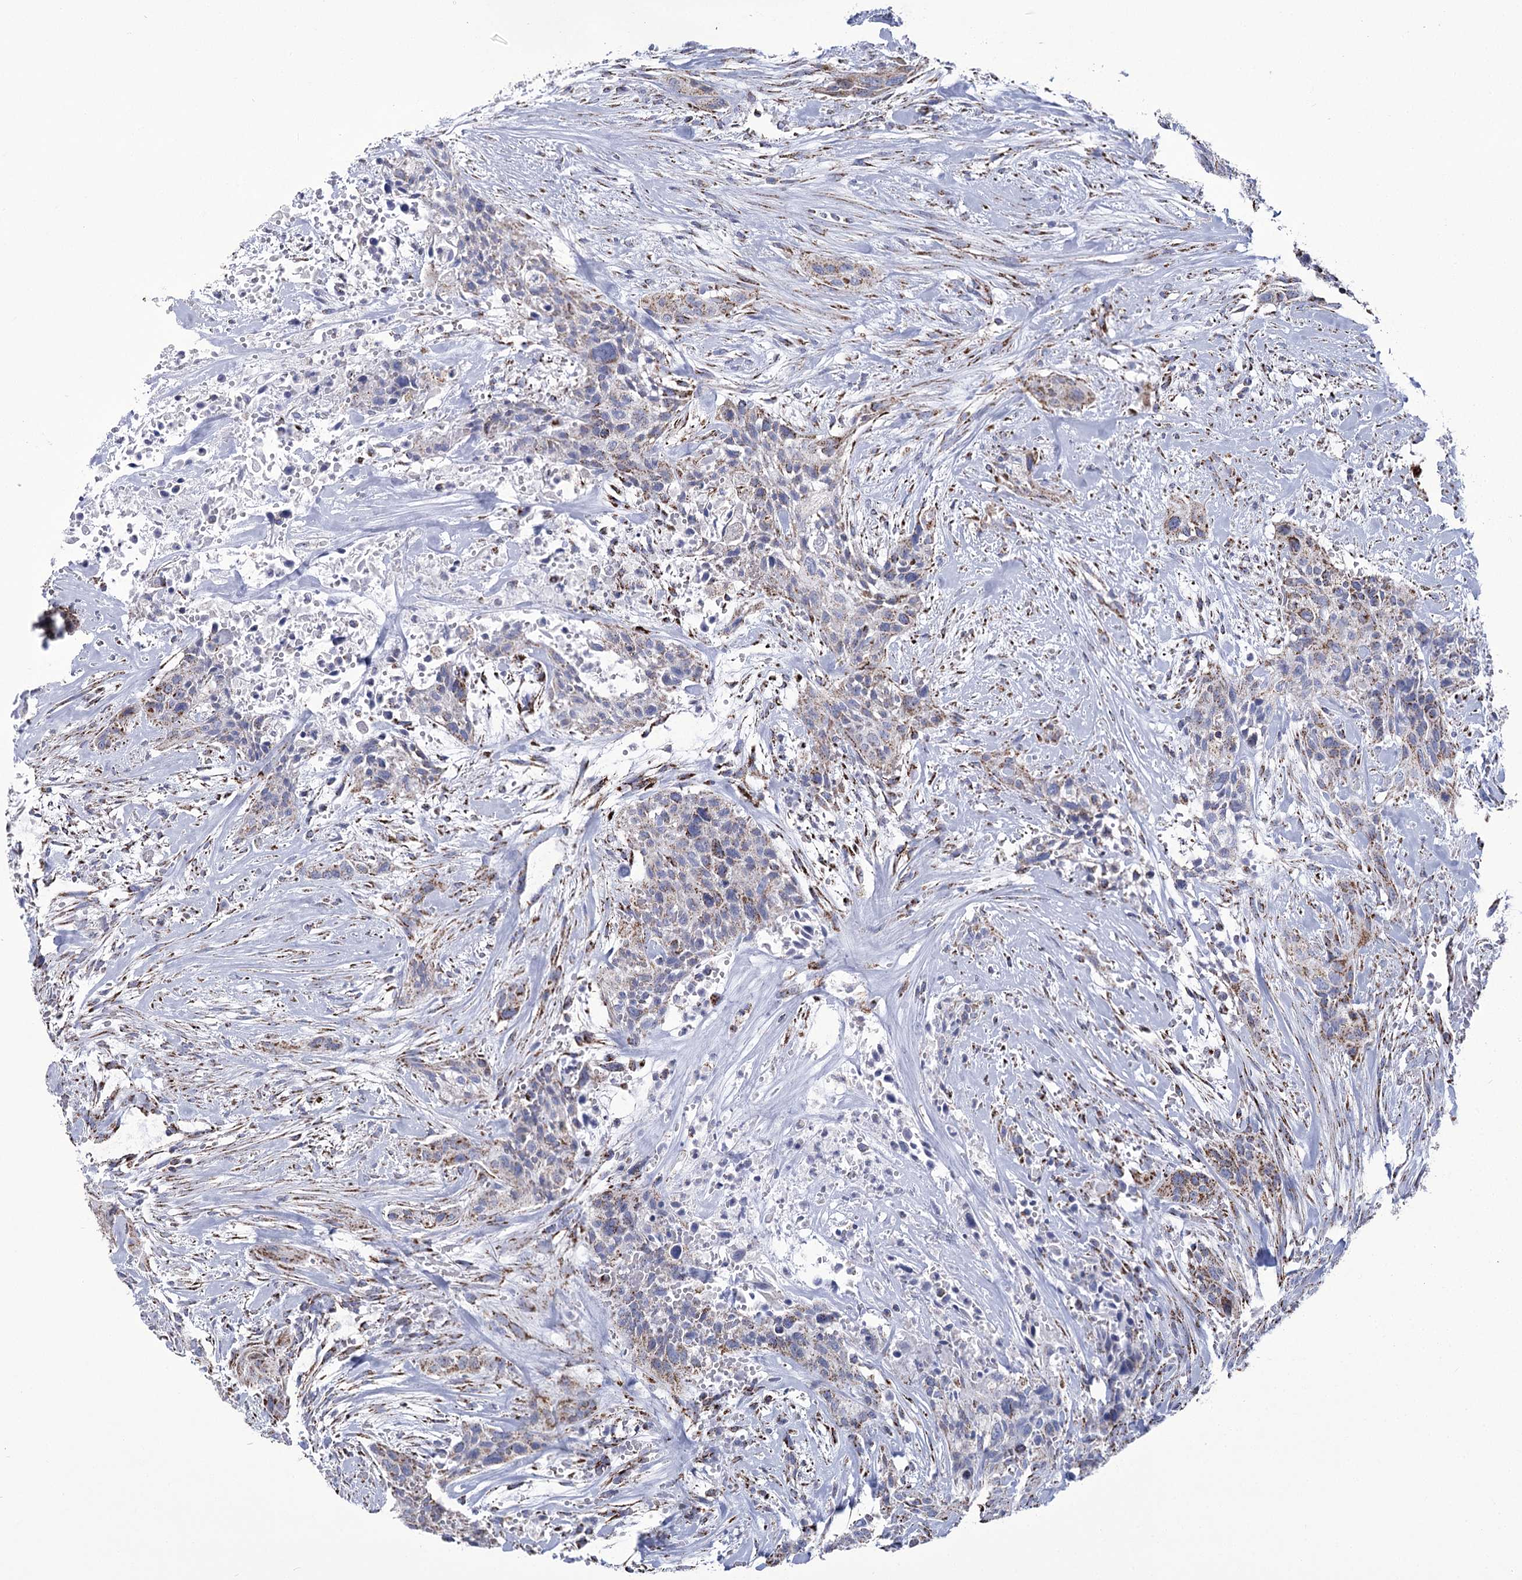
{"staining": {"intensity": "moderate", "quantity": "<25%", "location": "cytoplasmic/membranous"}, "tissue": "urothelial cancer", "cell_type": "Tumor cells", "image_type": "cancer", "snomed": [{"axis": "morphology", "description": "Urothelial carcinoma, High grade"}, {"axis": "topography", "description": "Urinary bladder"}], "caption": "A histopathology image of urothelial carcinoma (high-grade) stained for a protein shows moderate cytoplasmic/membranous brown staining in tumor cells.", "gene": "PDHB", "patient": {"sex": "male", "age": 35}}